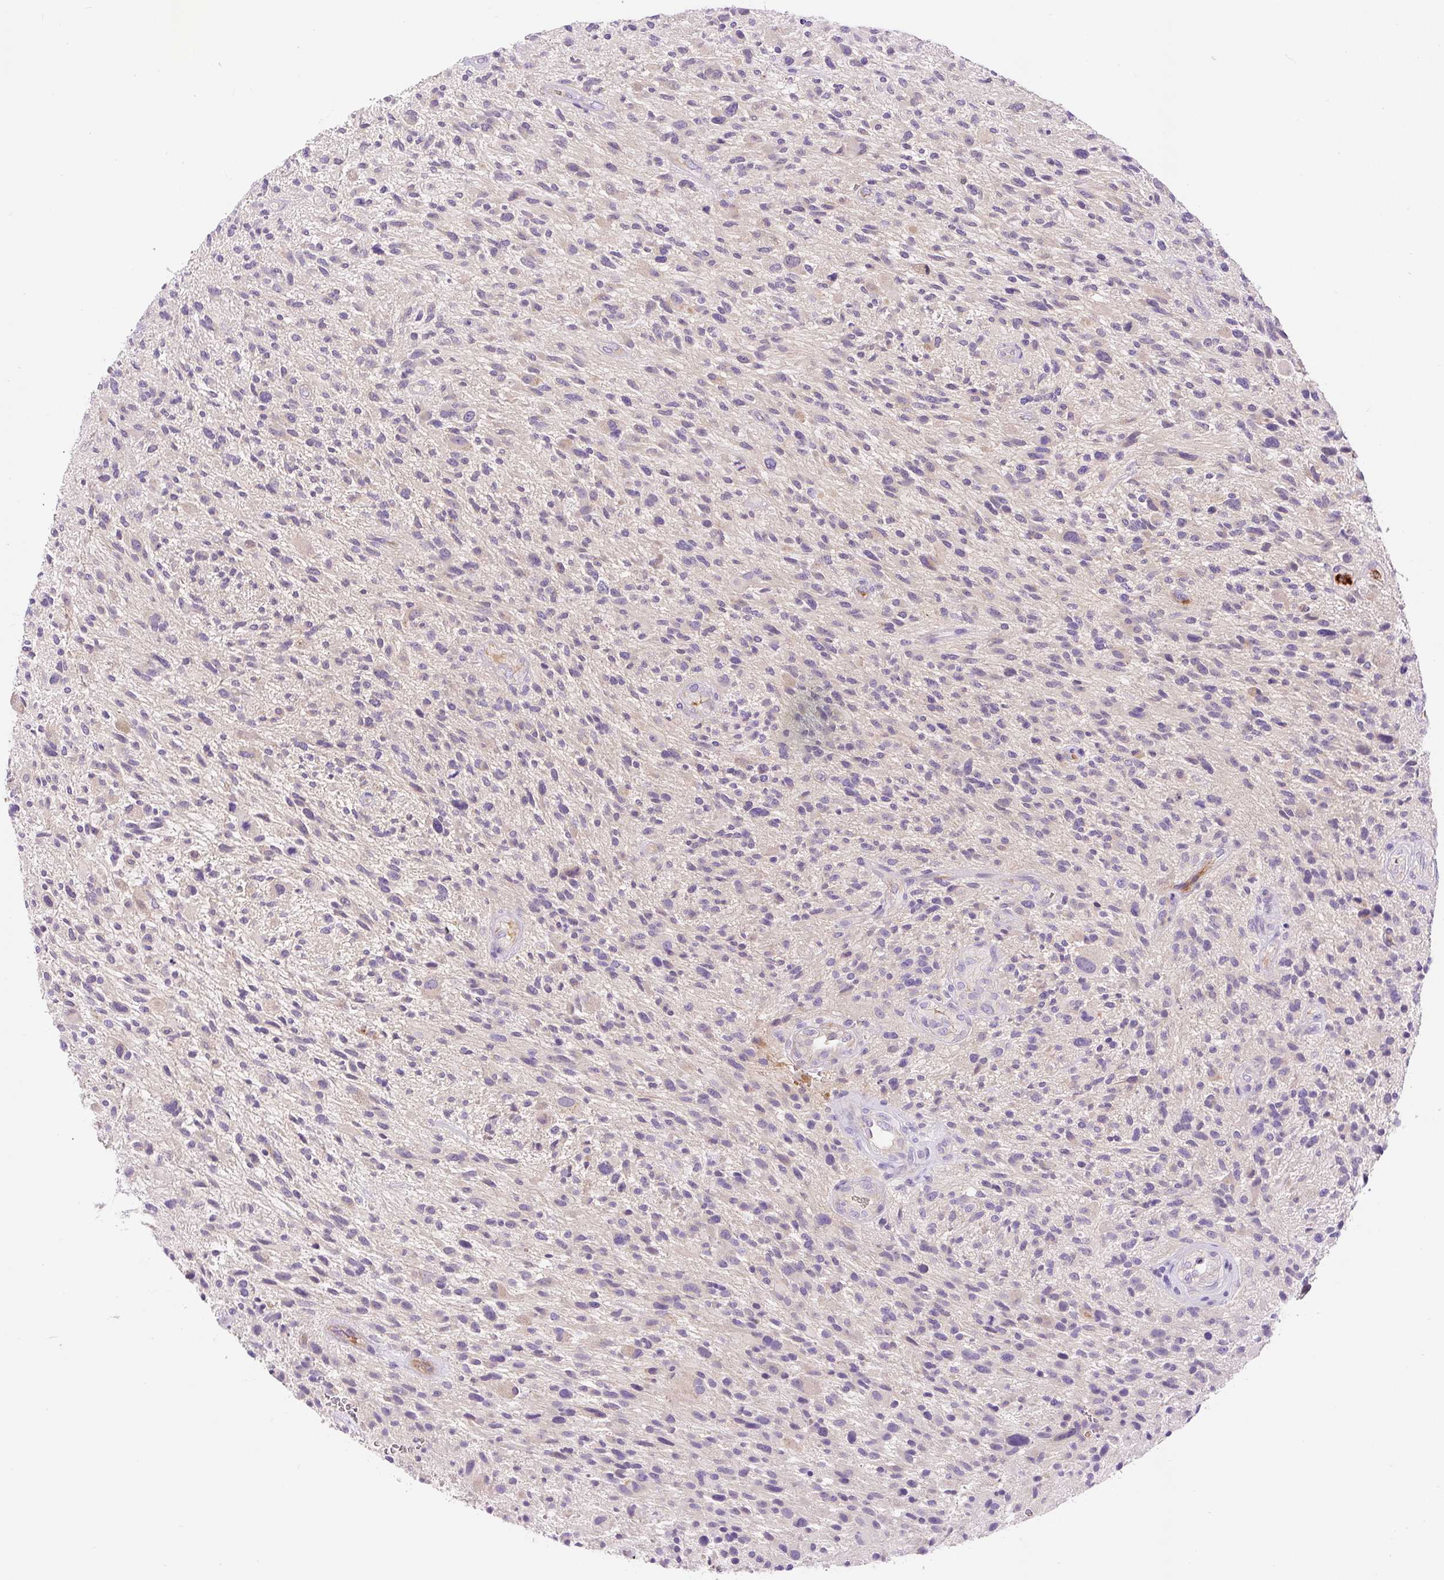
{"staining": {"intensity": "negative", "quantity": "none", "location": "none"}, "tissue": "glioma", "cell_type": "Tumor cells", "image_type": "cancer", "snomed": [{"axis": "morphology", "description": "Glioma, malignant, High grade"}, {"axis": "topography", "description": "Brain"}], "caption": "This is a histopathology image of immunohistochemistry staining of glioma, which shows no staining in tumor cells.", "gene": "LHFPL5", "patient": {"sex": "male", "age": 47}}